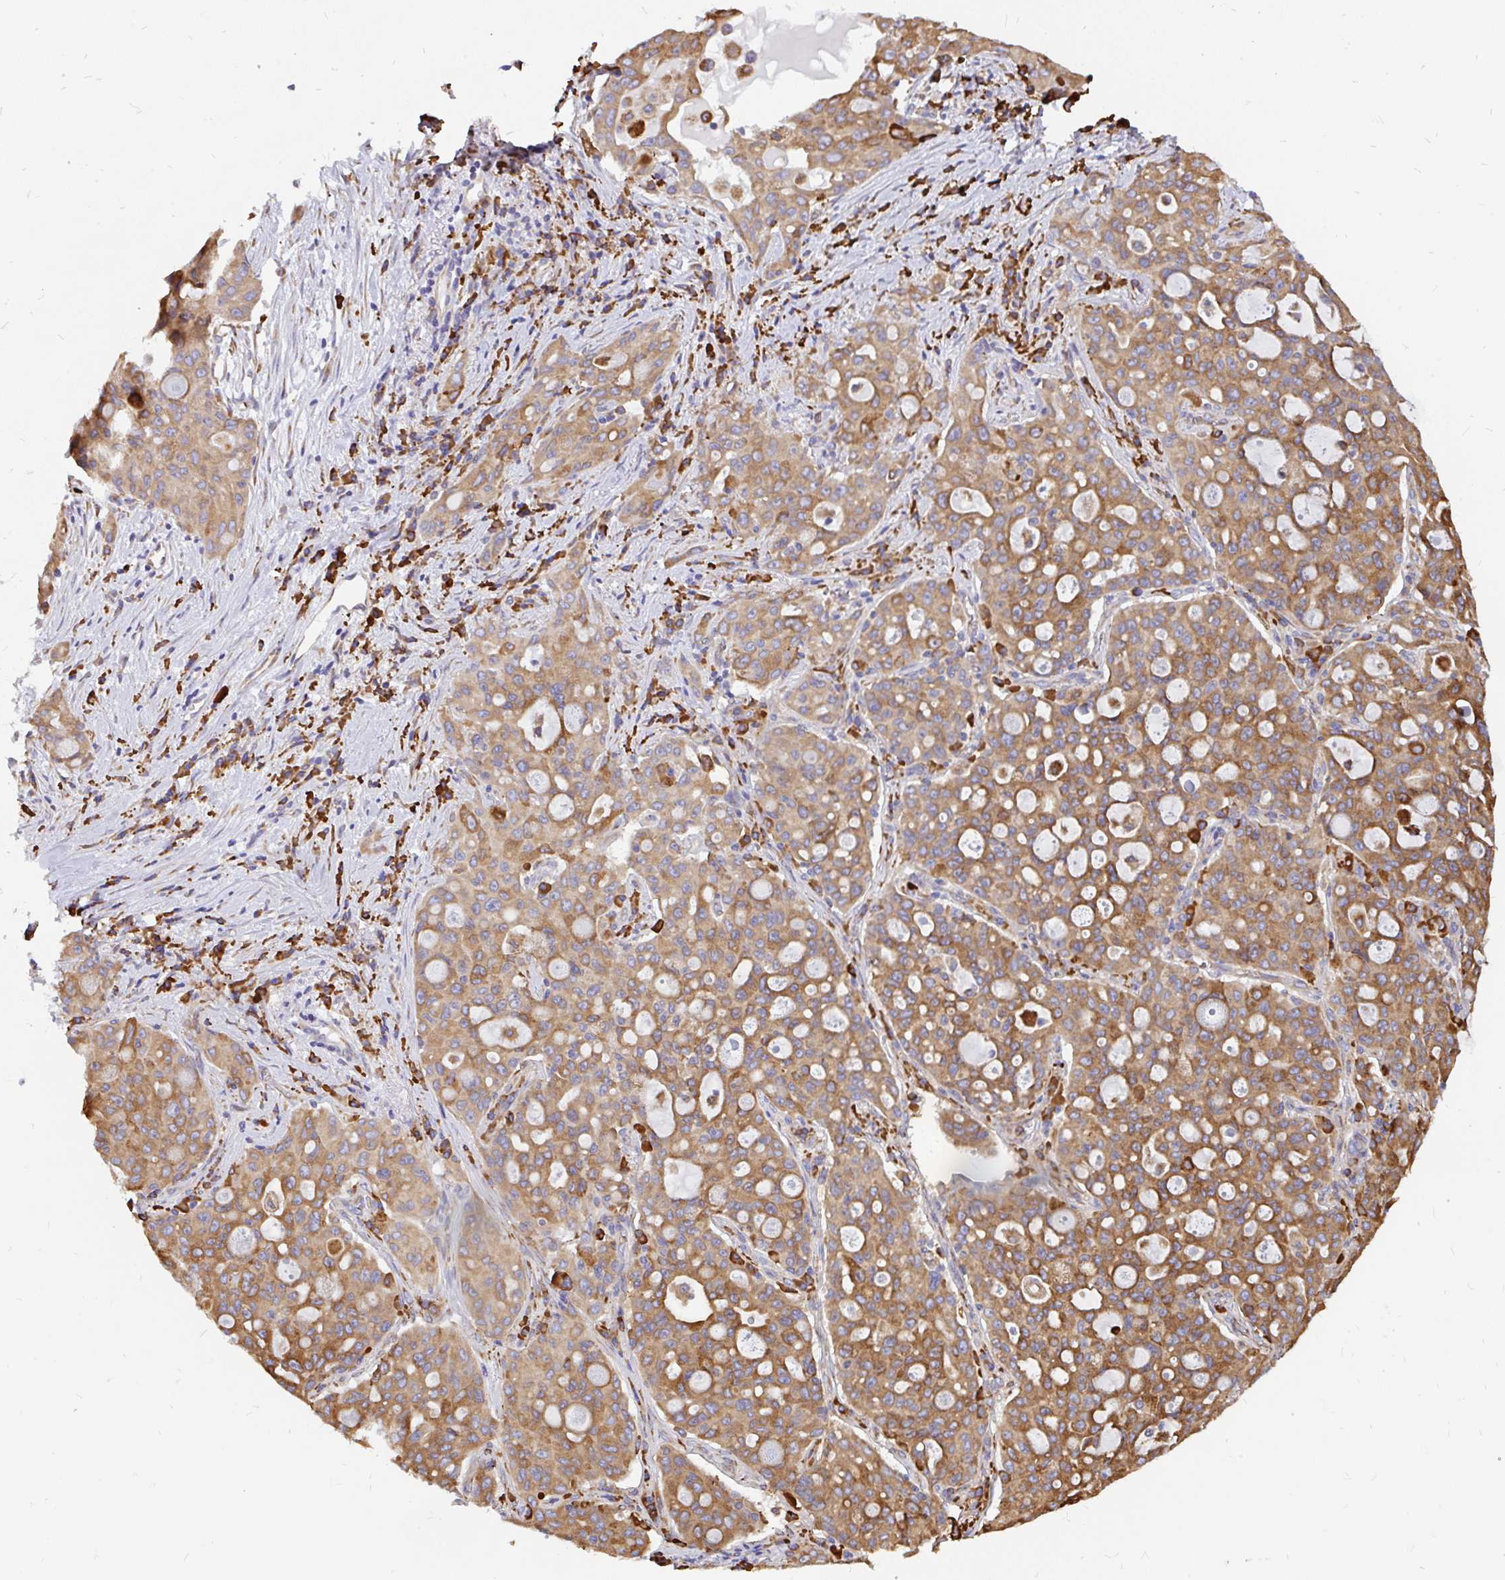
{"staining": {"intensity": "moderate", "quantity": ">75%", "location": "cytoplasmic/membranous"}, "tissue": "lung cancer", "cell_type": "Tumor cells", "image_type": "cancer", "snomed": [{"axis": "morphology", "description": "Adenocarcinoma, NOS"}, {"axis": "topography", "description": "Lung"}], "caption": "Immunohistochemistry (IHC) (DAB (3,3'-diaminobenzidine)) staining of lung cancer (adenocarcinoma) reveals moderate cytoplasmic/membranous protein positivity in approximately >75% of tumor cells.", "gene": "EML5", "patient": {"sex": "female", "age": 44}}